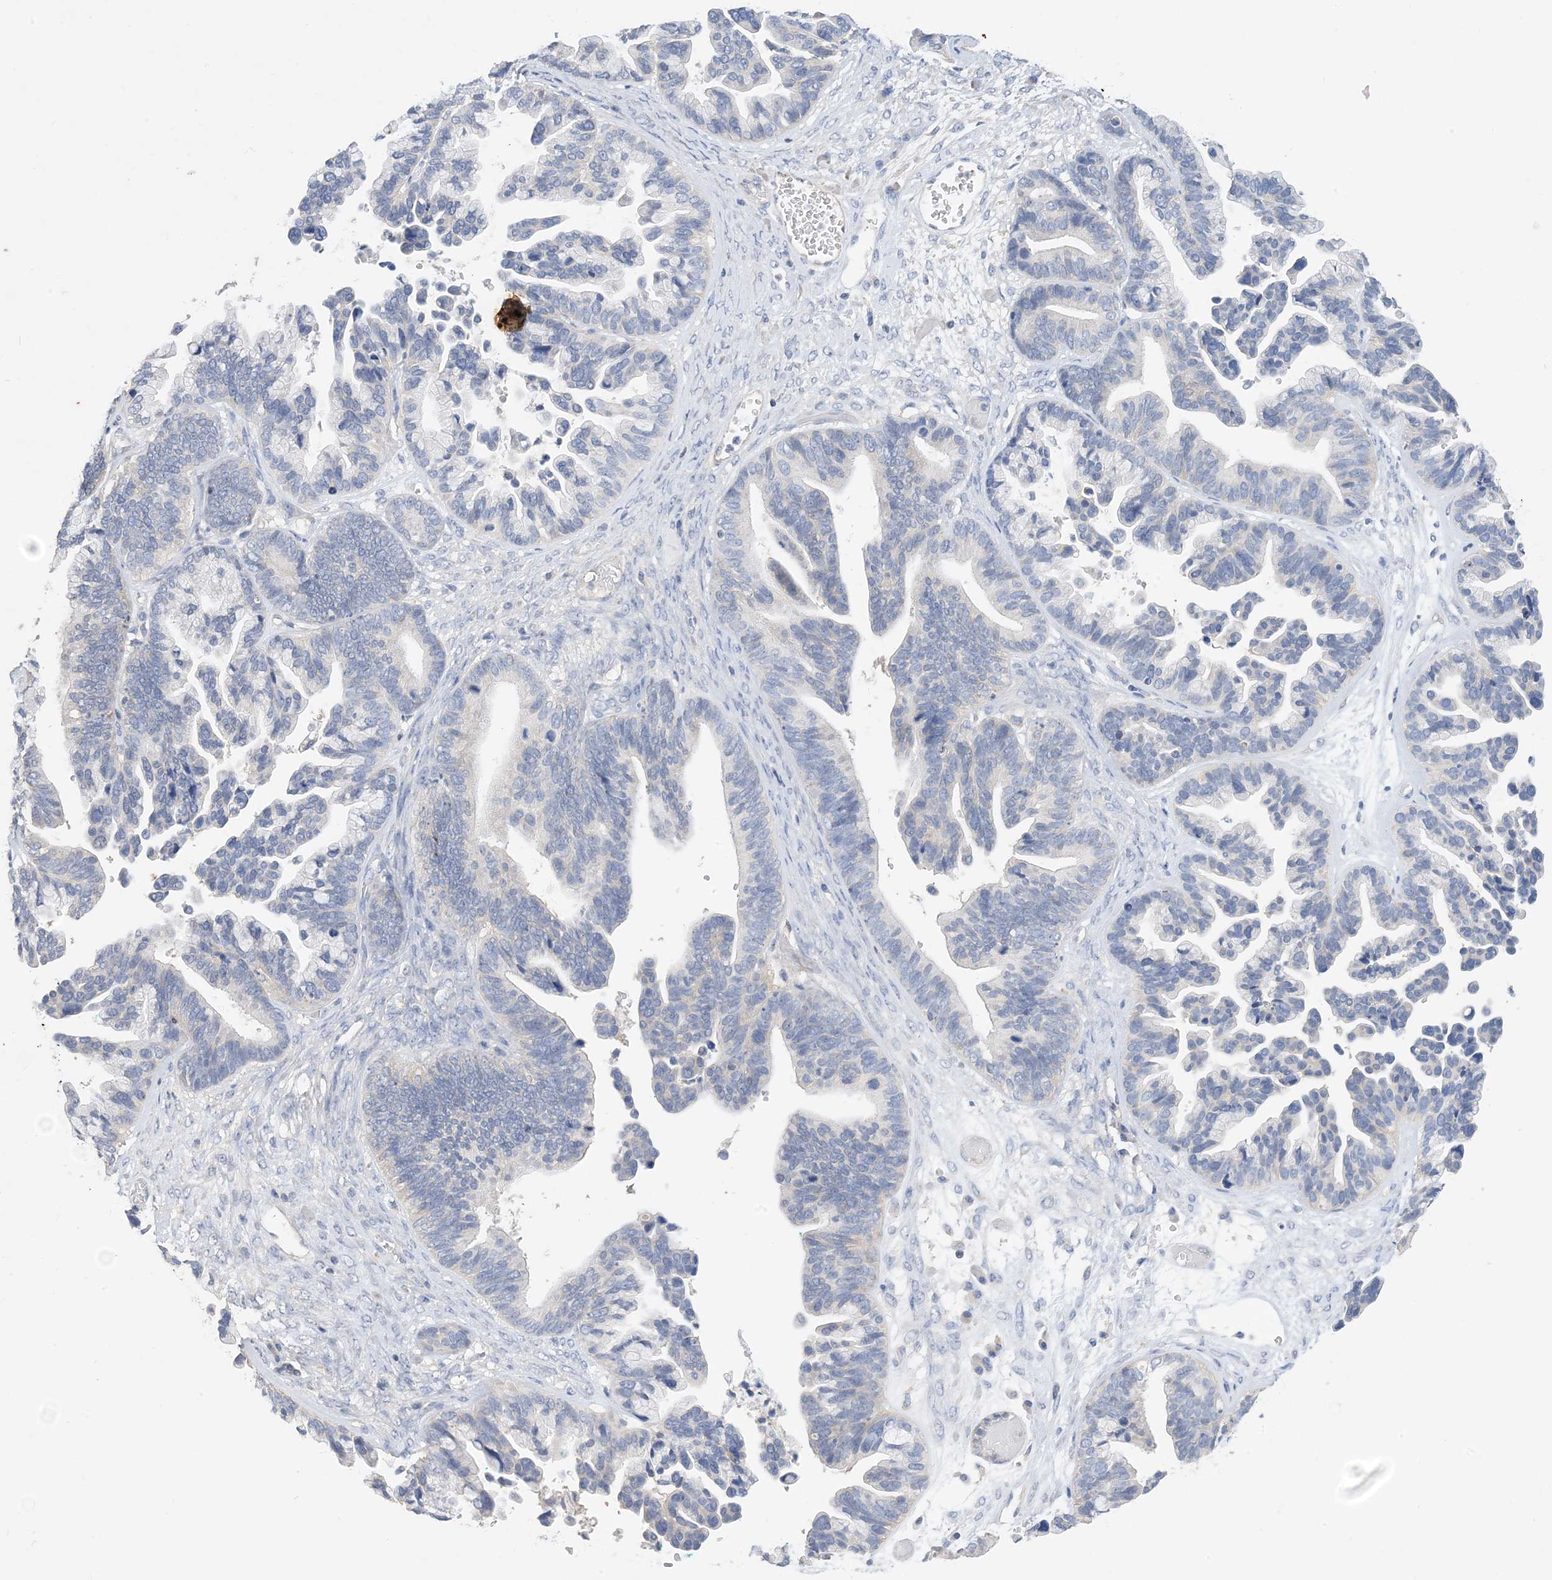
{"staining": {"intensity": "negative", "quantity": "none", "location": "none"}, "tissue": "ovarian cancer", "cell_type": "Tumor cells", "image_type": "cancer", "snomed": [{"axis": "morphology", "description": "Cystadenocarcinoma, serous, NOS"}, {"axis": "topography", "description": "Ovary"}], "caption": "A micrograph of human ovarian cancer (serous cystadenocarcinoma) is negative for staining in tumor cells.", "gene": "KPRP", "patient": {"sex": "female", "age": 56}}